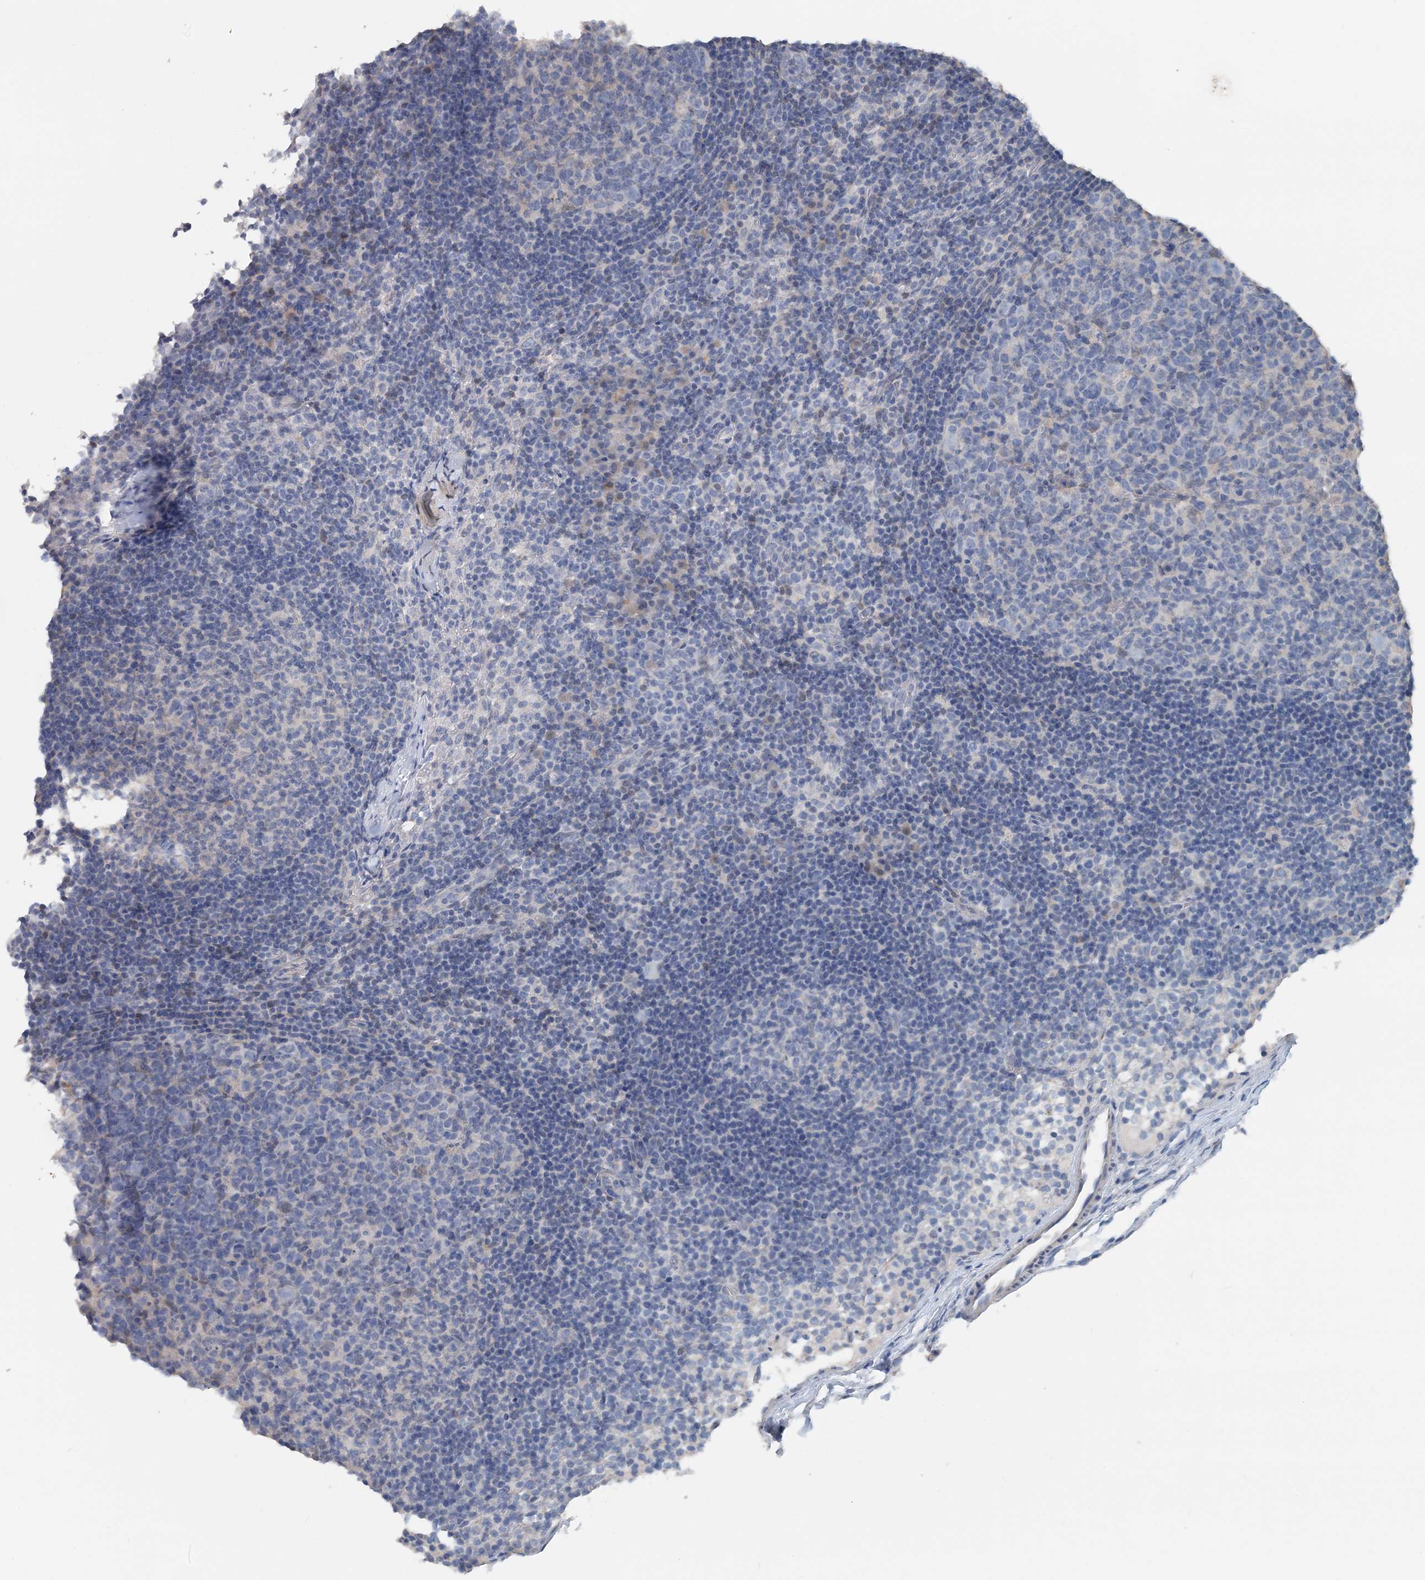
{"staining": {"intensity": "negative", "quantity": "none", "location": "none"}, "tissue": "lymph node", "cell_type": "Germinal center cells", "image_type": "normal", "snomed": [{"axis": "morphology", "description": "Normal tissue, NOS"}, {"axis": "morphology", "description": "Inflammation, NOS"}, {"axis": "topography", "description": "Lymph node"}], "caption": "Immunohistochemistry (IHC) of benign lymph node demonstrates no expression in germinal center cells.", "gene": "PFN2", "patient": {"sex": "male", "age": 55}}